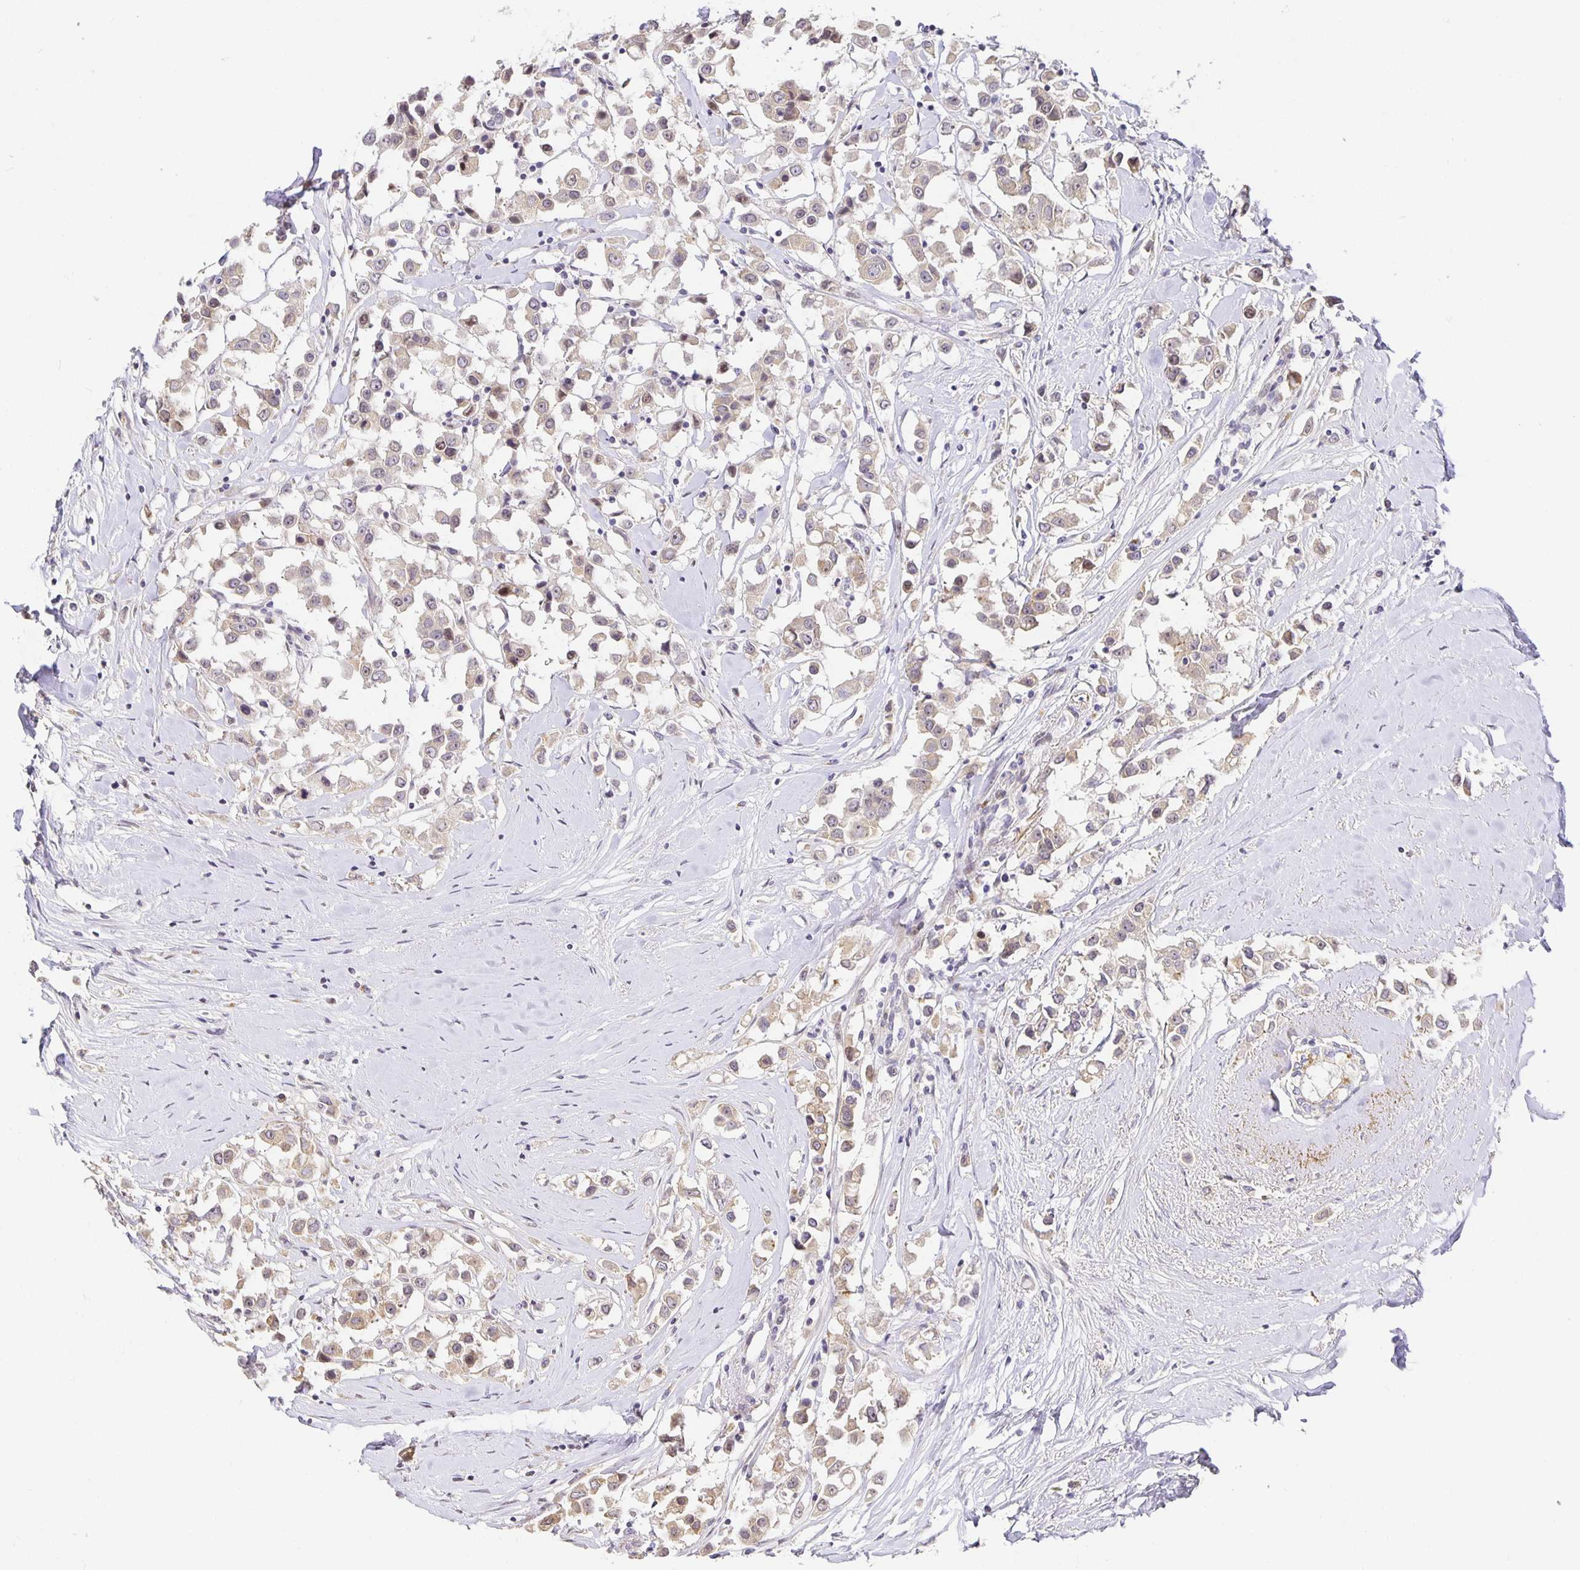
{"staining": {"intensity": "weak", "quantity": ">75%", "location": "cytoplasmic/membranous"}, "tissue": "breast cancer", "cell_type": "Tumor cells", "image_type": "cancer", "snomed": [{"axis": "morphology", "description": "Duct carcinoma"}, {"axis": "topography", "description": "Breast"}], "caption": "This is an image of immunohistochemistry staining of breast cancer (infiltrating ductal carcinoma), which shows weak expression in the cytoplasmic/membranous of tumor cells.", "gene": "TJP3", "patient": {"sex": "female", "age": 61}}